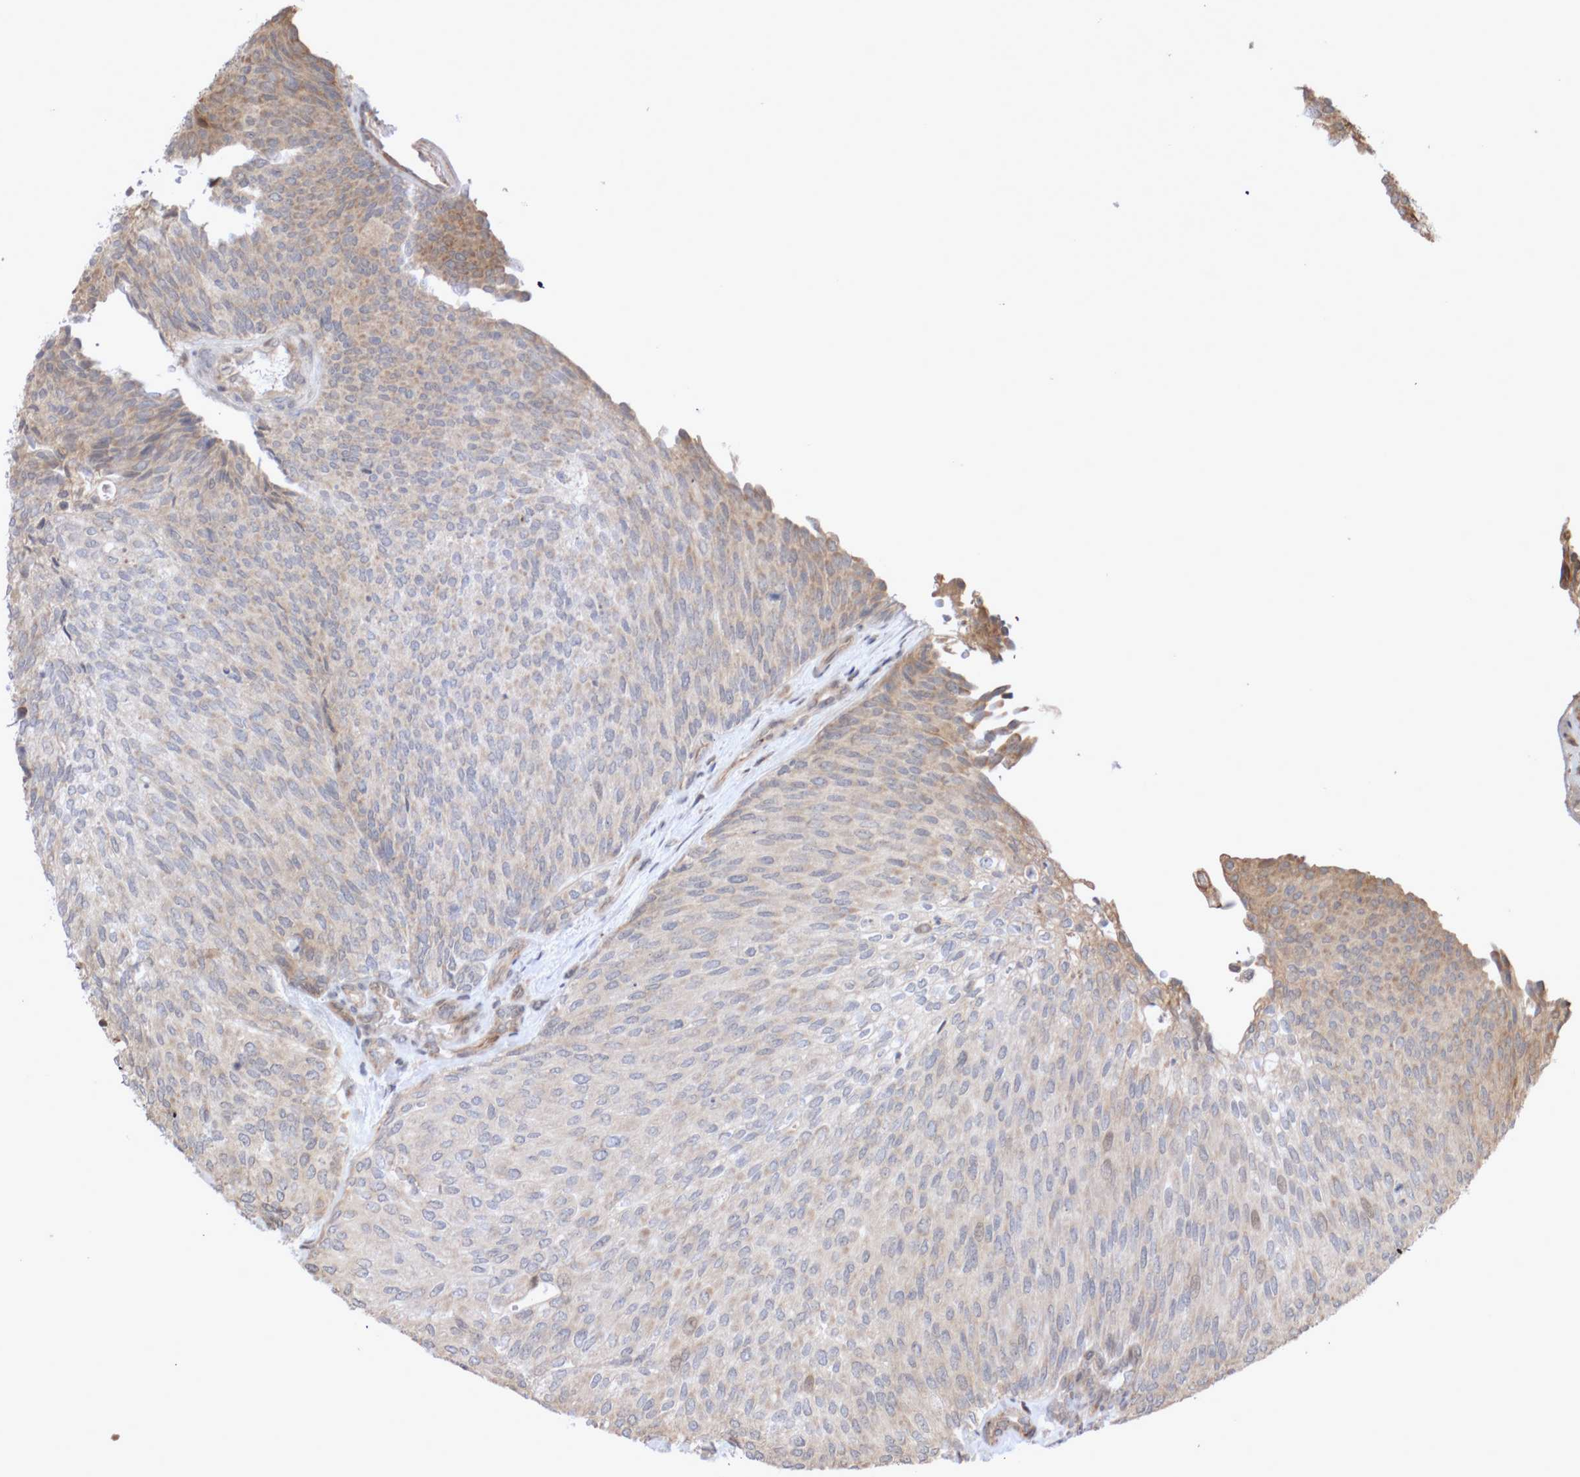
{"staining": {"intensity": "negative", "quantity": "none", "location": "none"}, "tissue": "urothelial cancer", "cell_type": "Tumor cells", "image_type": "cancer", "snomed": [{"axis": "morphology", "description": "Urothelial carcinoma, Low grade"}, {"axis": "topography", "description": "Urinary bladder"}], "caption": "Photomicrograph shows no significant protein staining in tumor cells of urothelial cancer.", "gene": "DPH7", "patient": {"sex": "female", "age": 79}}